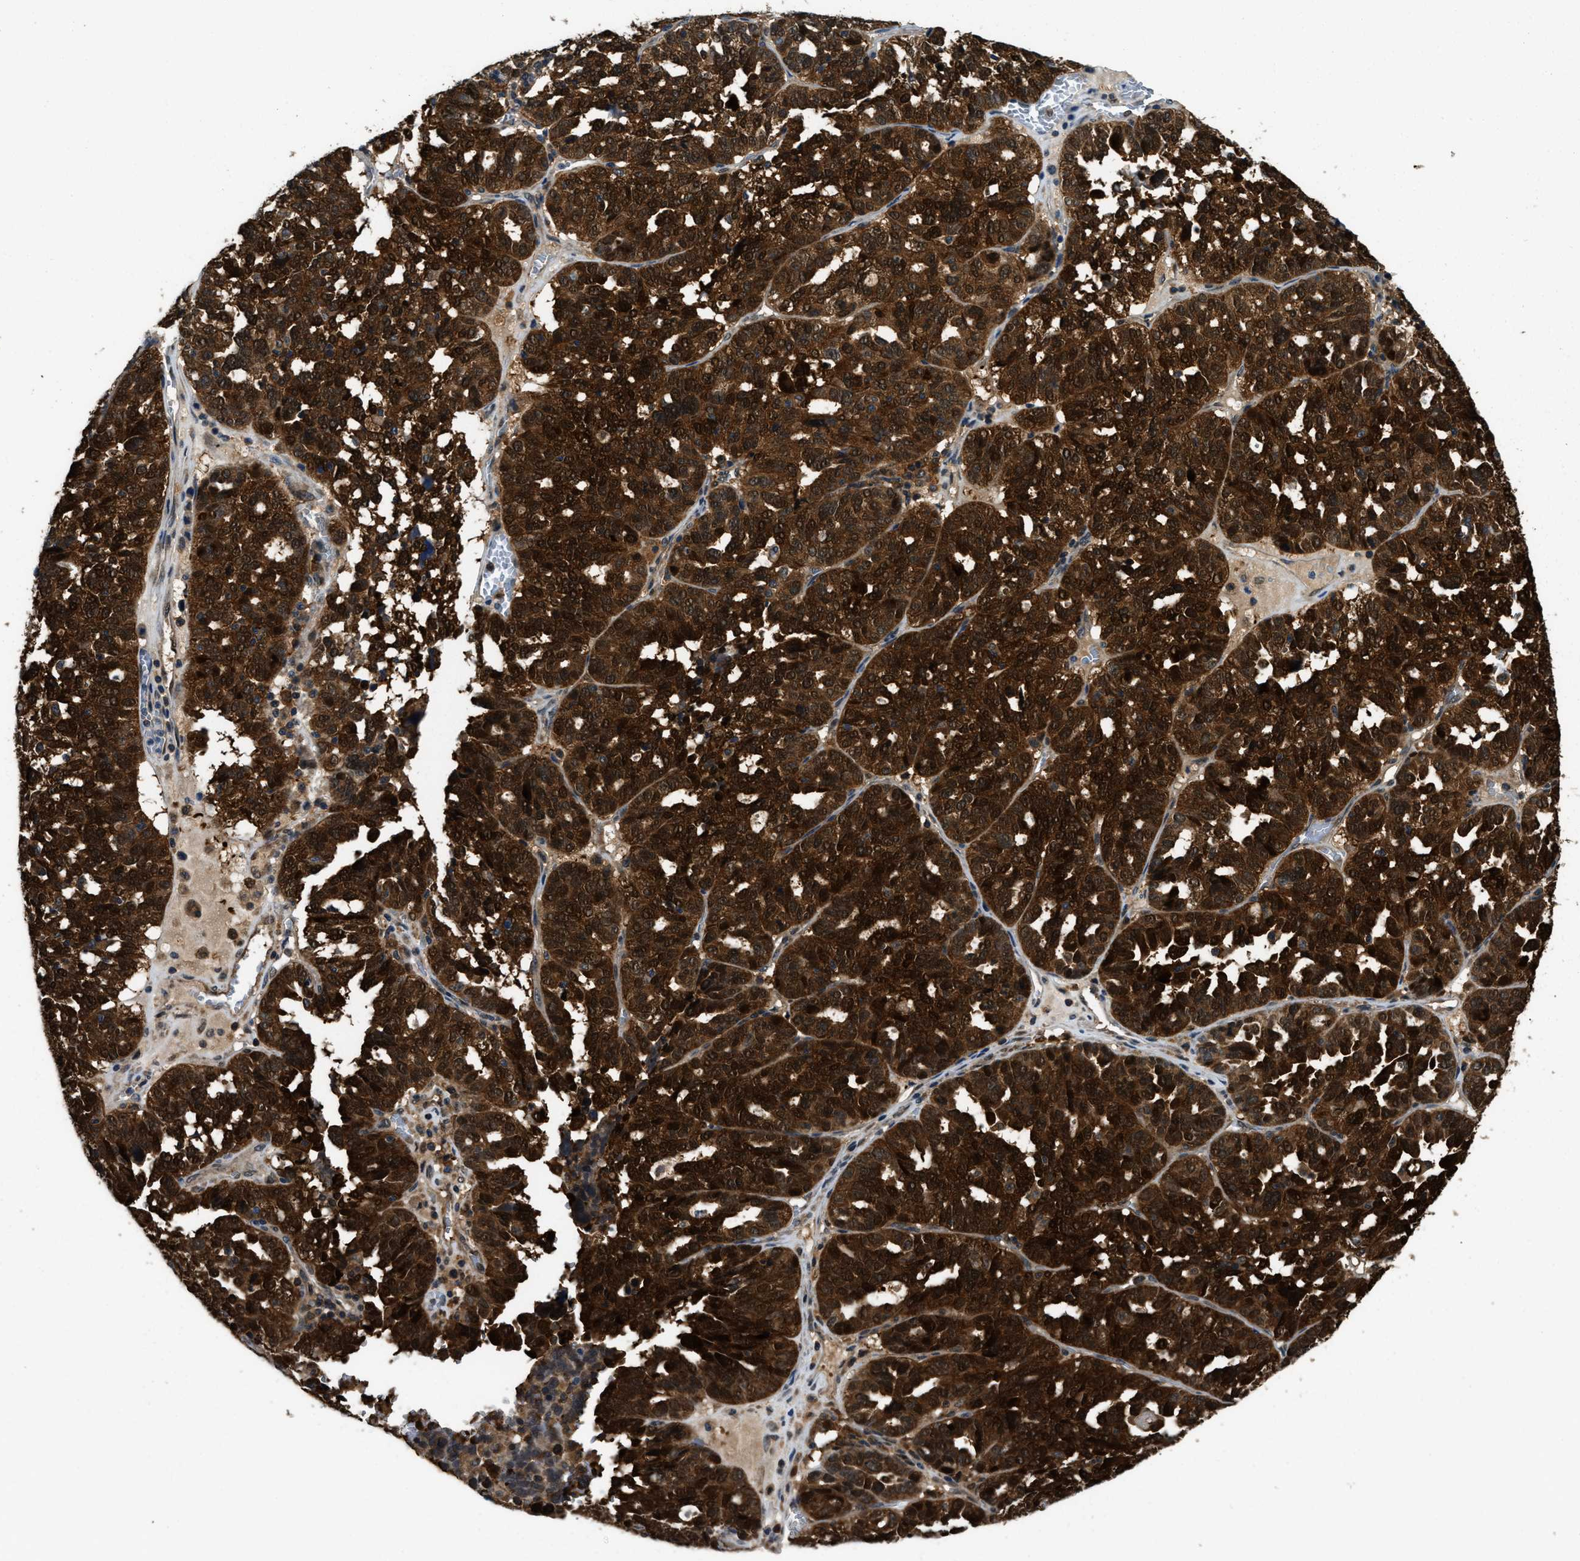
{"staining": {"intensity": "strong", "quantity": ">75%", "location": "cytoplasmic/membranous,nuclear"}, "tissue": "ovarian cancer", "cell_type": "Tumor cells", "image_type": "cancer", "snomed": [{"axis": "morphology", "description": "Cystadenocarcinoma, serous, NOS"}, {"axis": "topography", "description": "Ovary"}], "caption": "This histopathology image reveals IHC staining of human ovarian serous cystadenocarcinoma, with high strong cytoplasmic/membranous and nuclear positivity in about >75% of tumor cells.", "gene": "PPA1", "patient": {"sex": "female", "age": 59}}